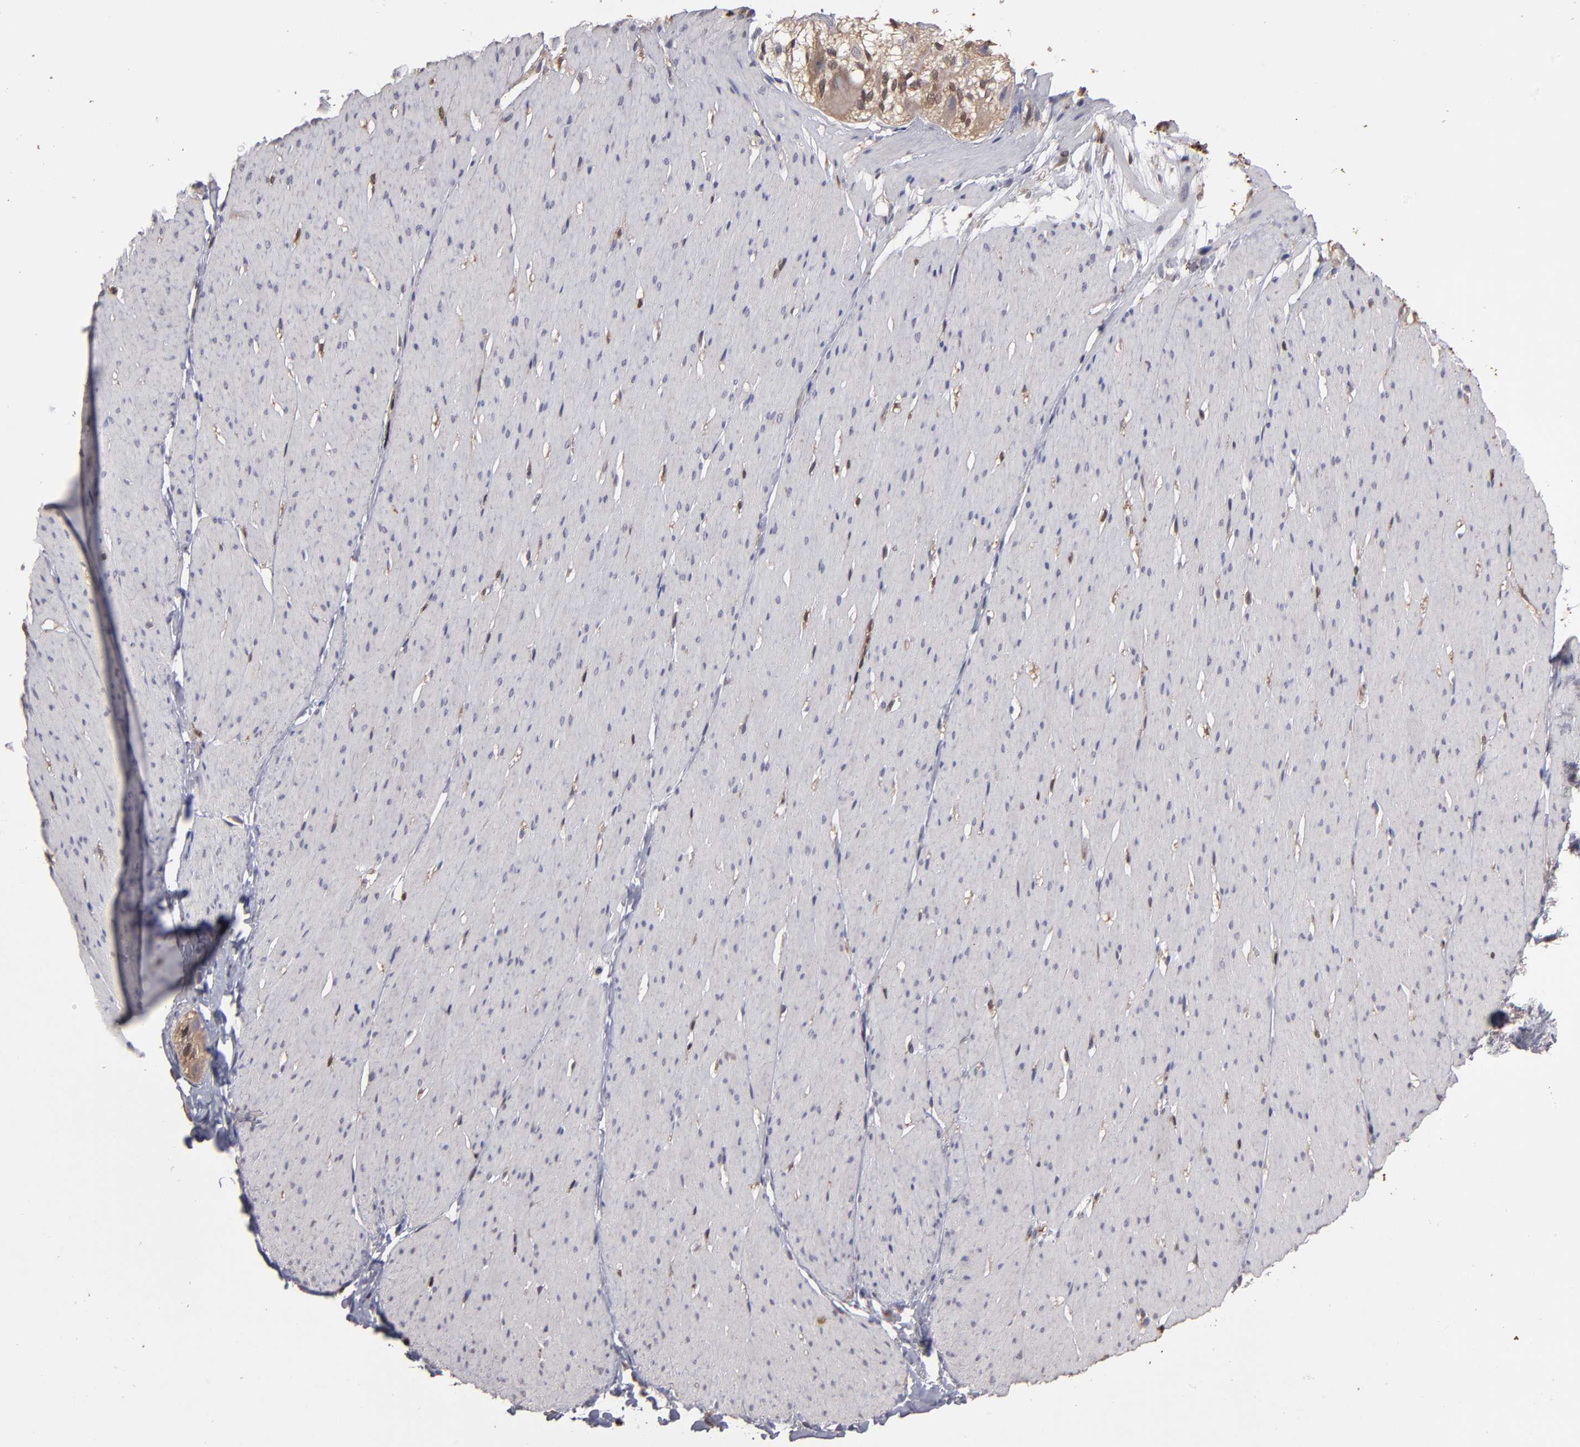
{"staining": {"intensity": "weak", "quantity": ">75%", "location": "cytoplasmic/membranous"}, "tissue": "smooth muscle", "cell_type": "Smooth muscle cells", "image_type": "normal", "snomed": [{"axis": "morphology", "description": "Normal tissue, NOS"}, {"axis": "topography", "description": "Smooth muscle"}, {"axis": "topography", "description": "Colon"}], "caption": "High-power microscopy captured an immunohistochemistry image of benign smooth muscle, revealing weak cytoplasmic/membranous expression in about >75% of smooth muscle cells.", "gene": "NDRG2", "patient": {"sex": "male", "age": 67}}